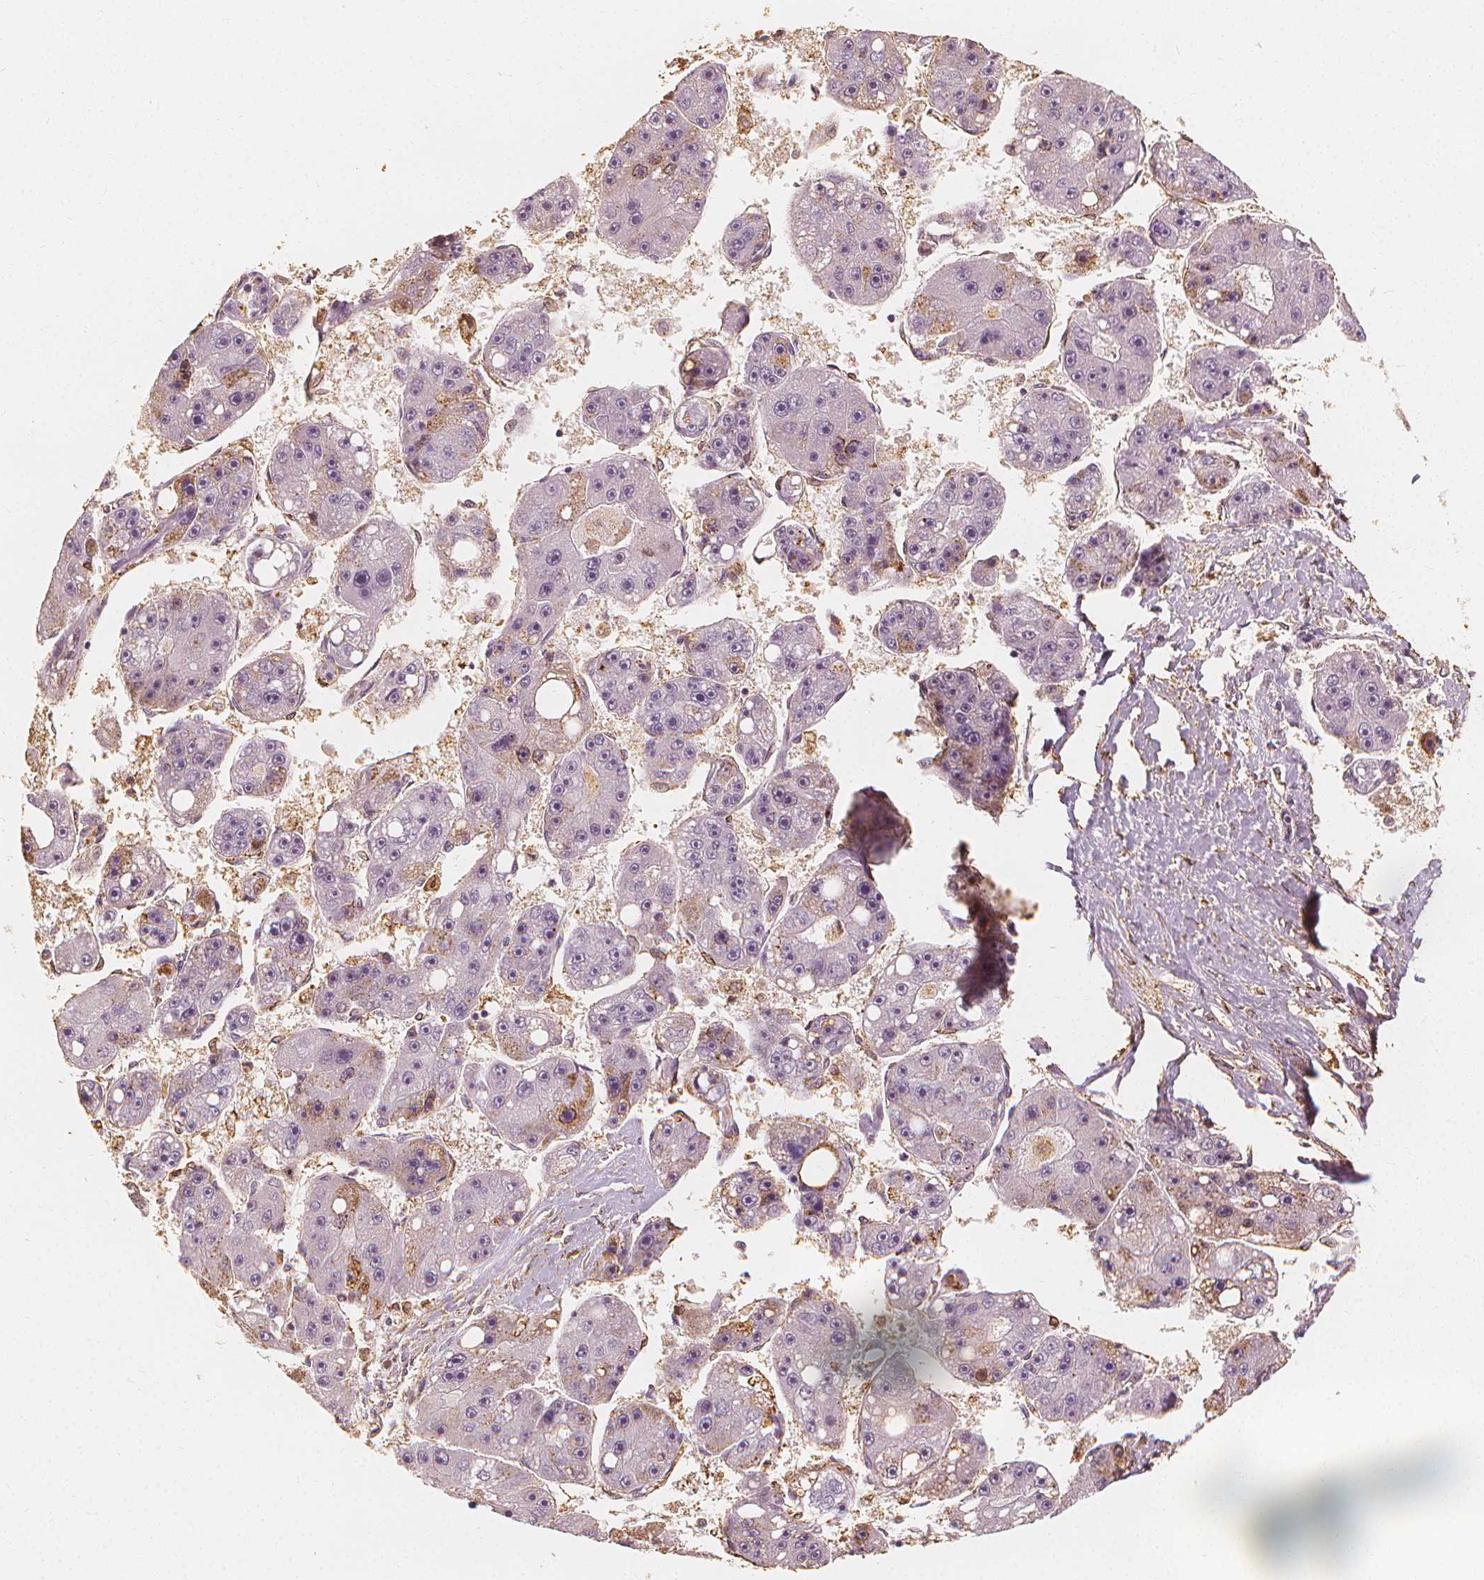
{"staining": {"intensity": "weak", "quantity": "<25%", "location": "cytoplasmic/membranous"}, "tissue": "liver cancer", "cell_type": "Tumor cells", "image_type": "cancer", "snomed": [{"axis": "morphology", "description": "Carcinoma, Hepatocellular, NOS"}, {"axis": "topography", "description": "Liver"}], "caption": "Immunohistochemistry histopathology image of neoplastic tissue: liver cancer (hepatocellular carcinoma) stained with DAB displays no significant protein expression in tumor cells.", "gene": "ARHGAP26", "patient": {"sex": "female", "age": 61}}